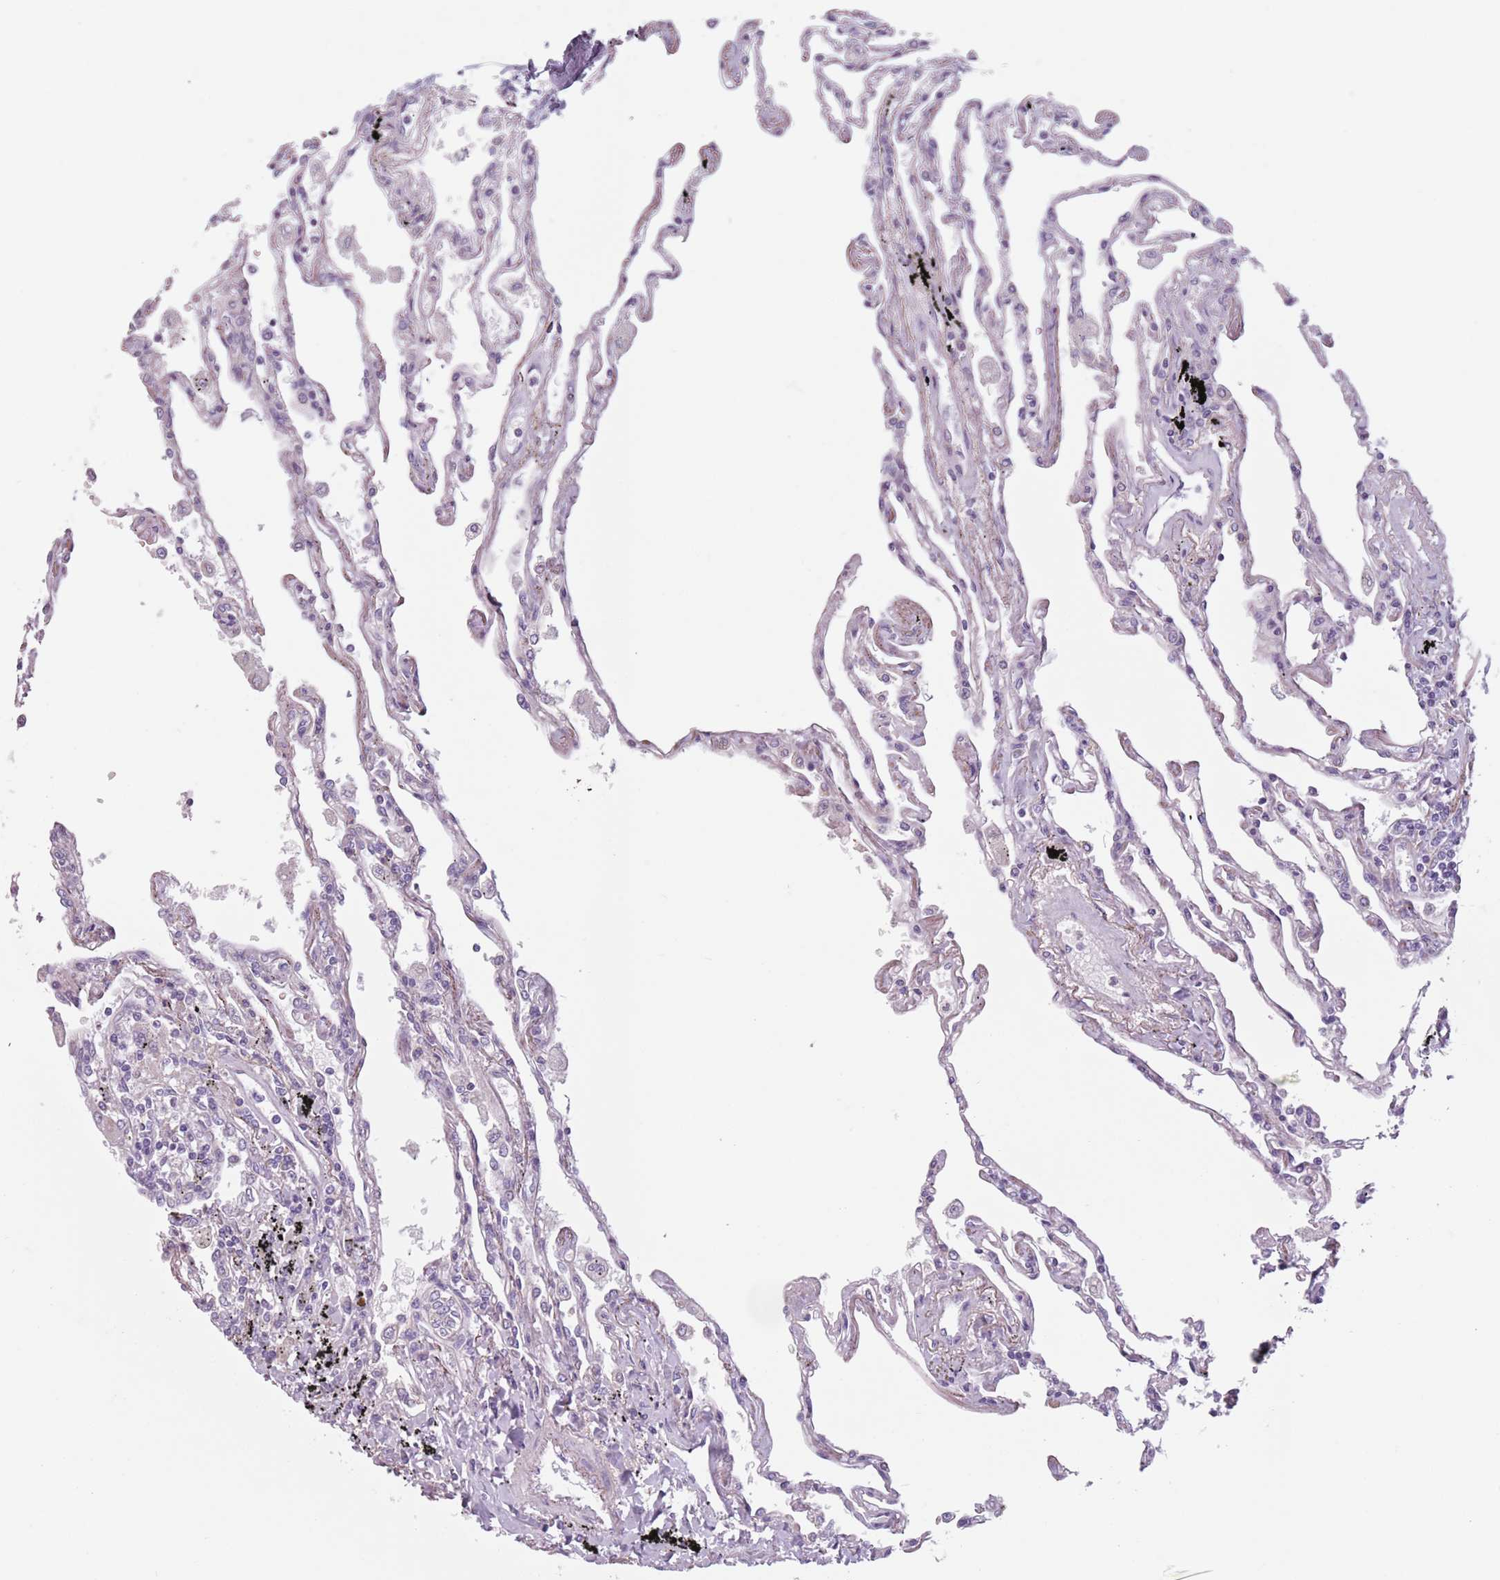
{"staining": {"intensity": "negative", "quantity": "none", "location": "none"}, "tissue": "lung", "cell_type": "Alveolar cells", "image_type": "normal", "snomed": [{"axis": "morphology", "description": "Normal tissue, NOS"}, {"axis": "topography", "description": "Lung"}], "caption": "A high-resolution photomicrograph shows immunohistochemistry staining of unremarkable lung, which exhibits no significant expression in alveolar cells.", "gene": "MEGF8", "patient": {"sex": "female", "age": 67}}